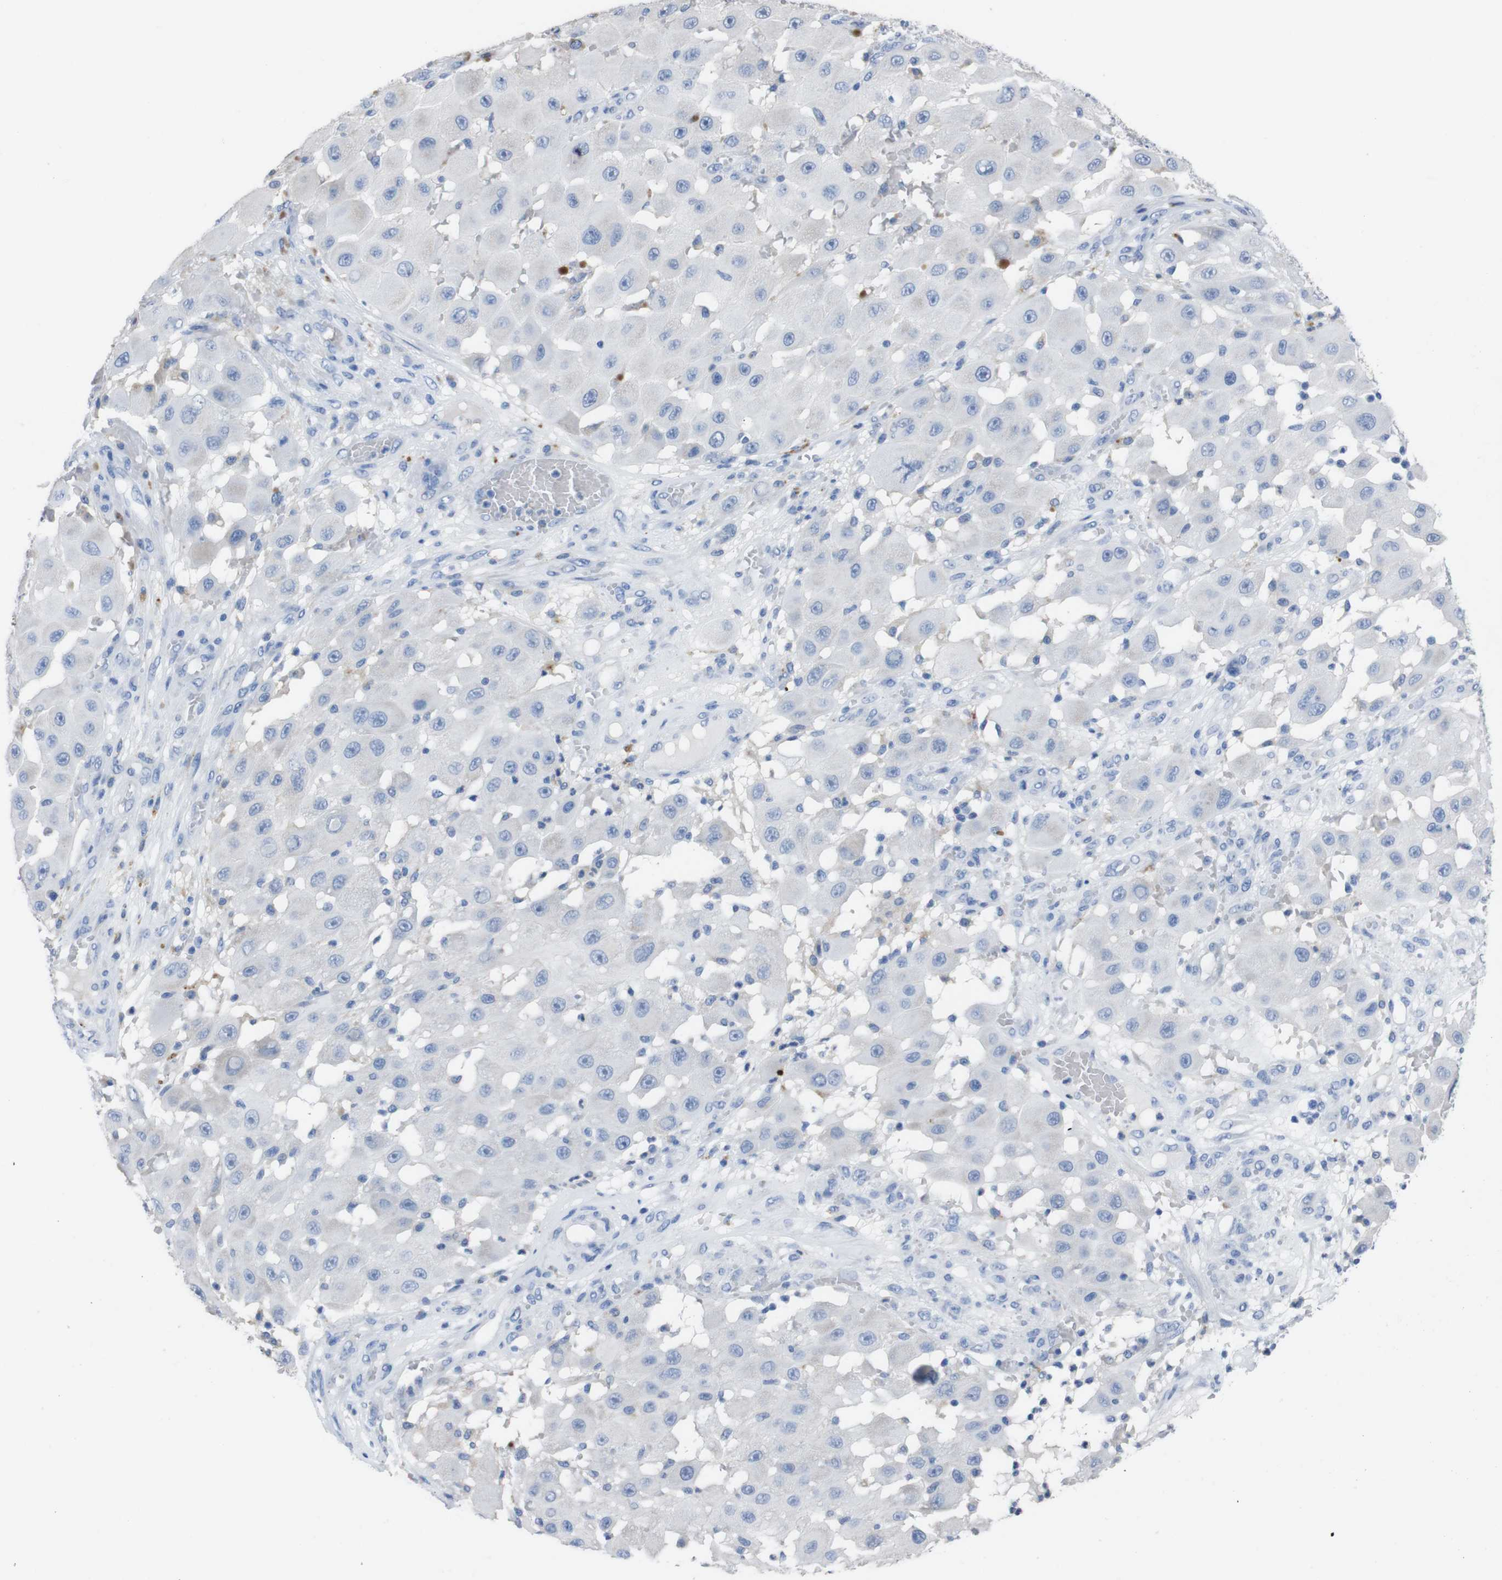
{"staining": {"intensity": "negative", "quantity": "none", "location": "none"}, "tissue": "melanoma", "cell_type": "Tumor cells", "image_type": "cancer", "snomed": [{"axis": "morphology", "description": "Malignant melanoma, NOS"}, {"axis": "topography", "description": "Skin"}], "caption": "An immunohistochemistry (IHC) photomicrograph of malignant melanoma is shown. There is no staining in tumor cells of malignant melanoma. (Brightfield microscopy of DAB IHC at high magnification).", "gene": "GJB2", "patient": {"sex": "female", "age": 81}}